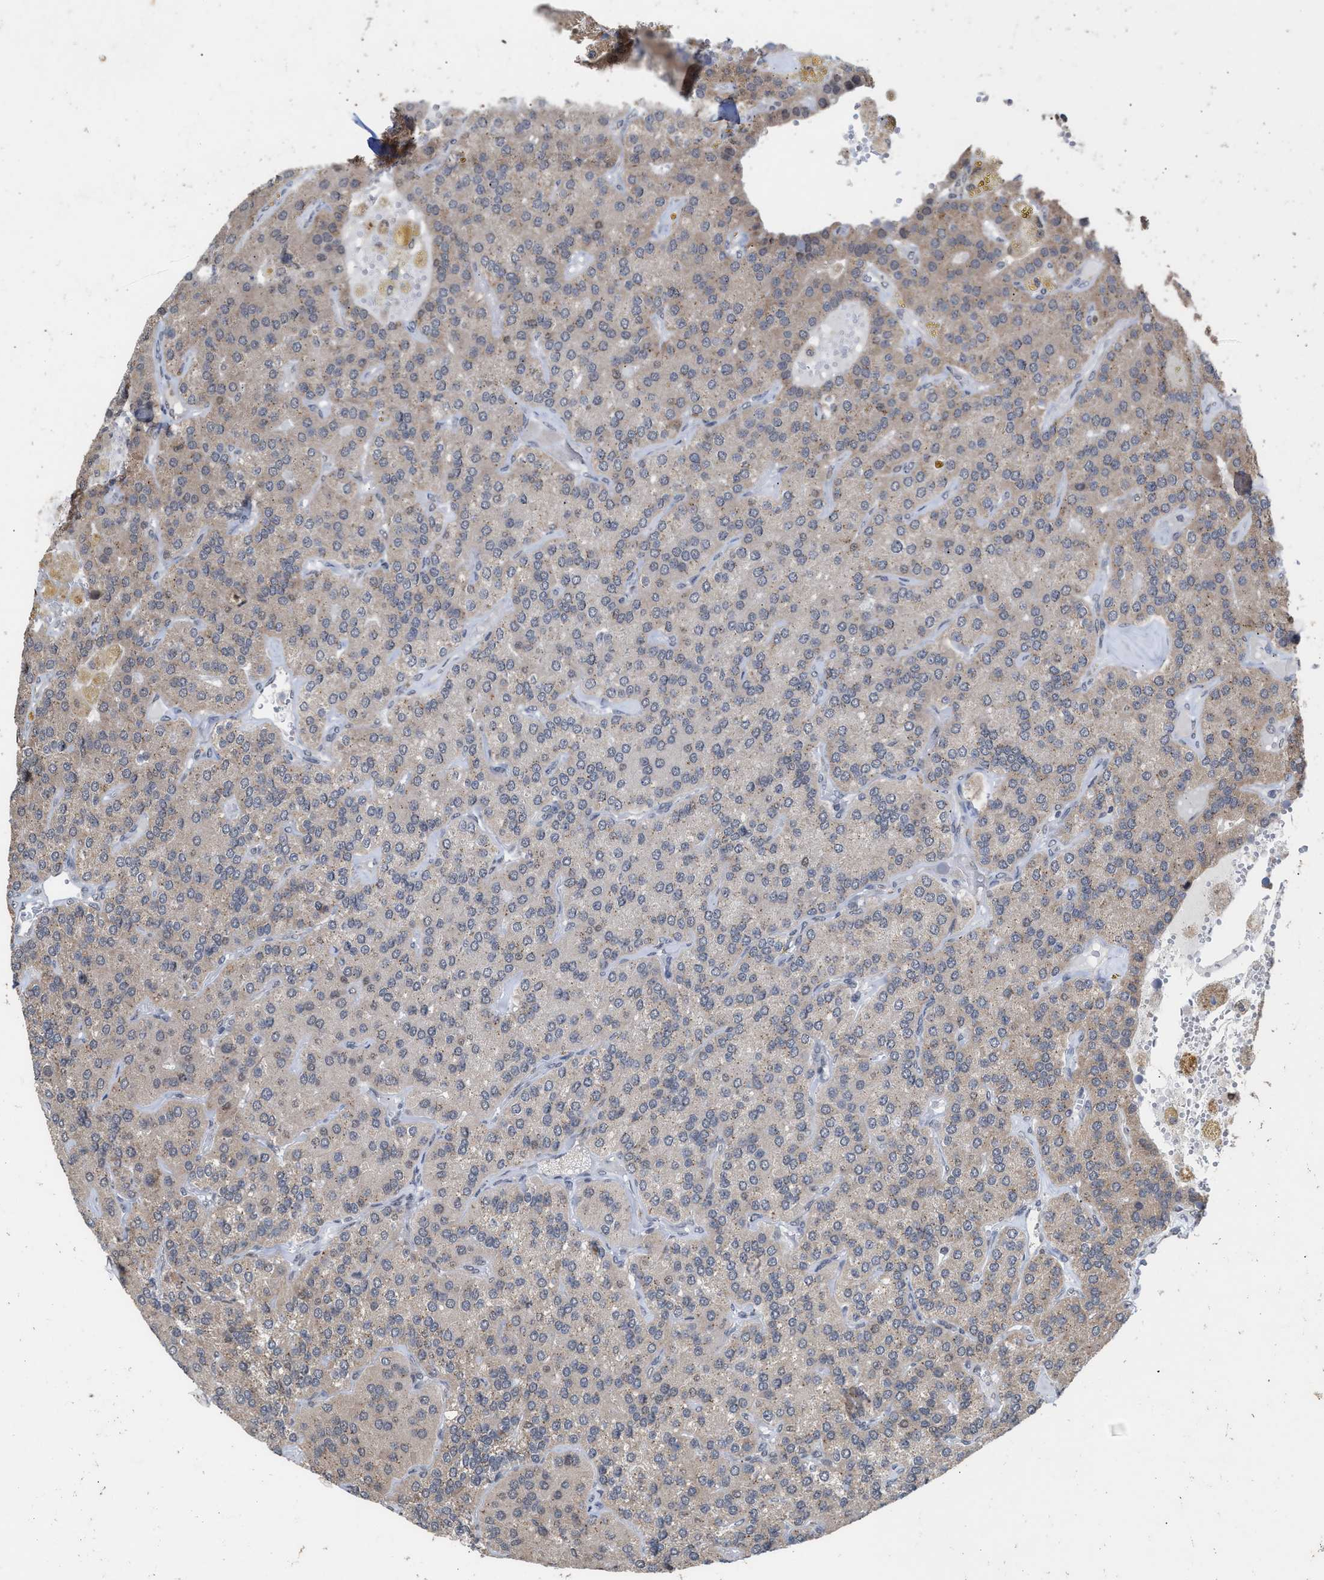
{"staining": {"intensity": "moderate", "quantity": "25%-75%", "location": "nuclear"}, "tissue": "parathyroid gland", "cell_type": "Glandular cells", "image_type": "normal", "snomed": [{"axis": "morphology", "description": "Normal tissue, NOS"}, {"axis": "morphology", "description": "Adenoma, NOS"}, {"axis": "topography", "description": "Parathyroid gland"}], "caption": "Unremarkable parathyroid gland was stained to show a protein in brown. There is medium levels of moderate nuclear staining in about 25%-75% of glandular cells. The protein is shown in brown color, while the nuclei are stained blue.", "gene": "MKNK2", "patient": {"sex": "female", "age": 86}}